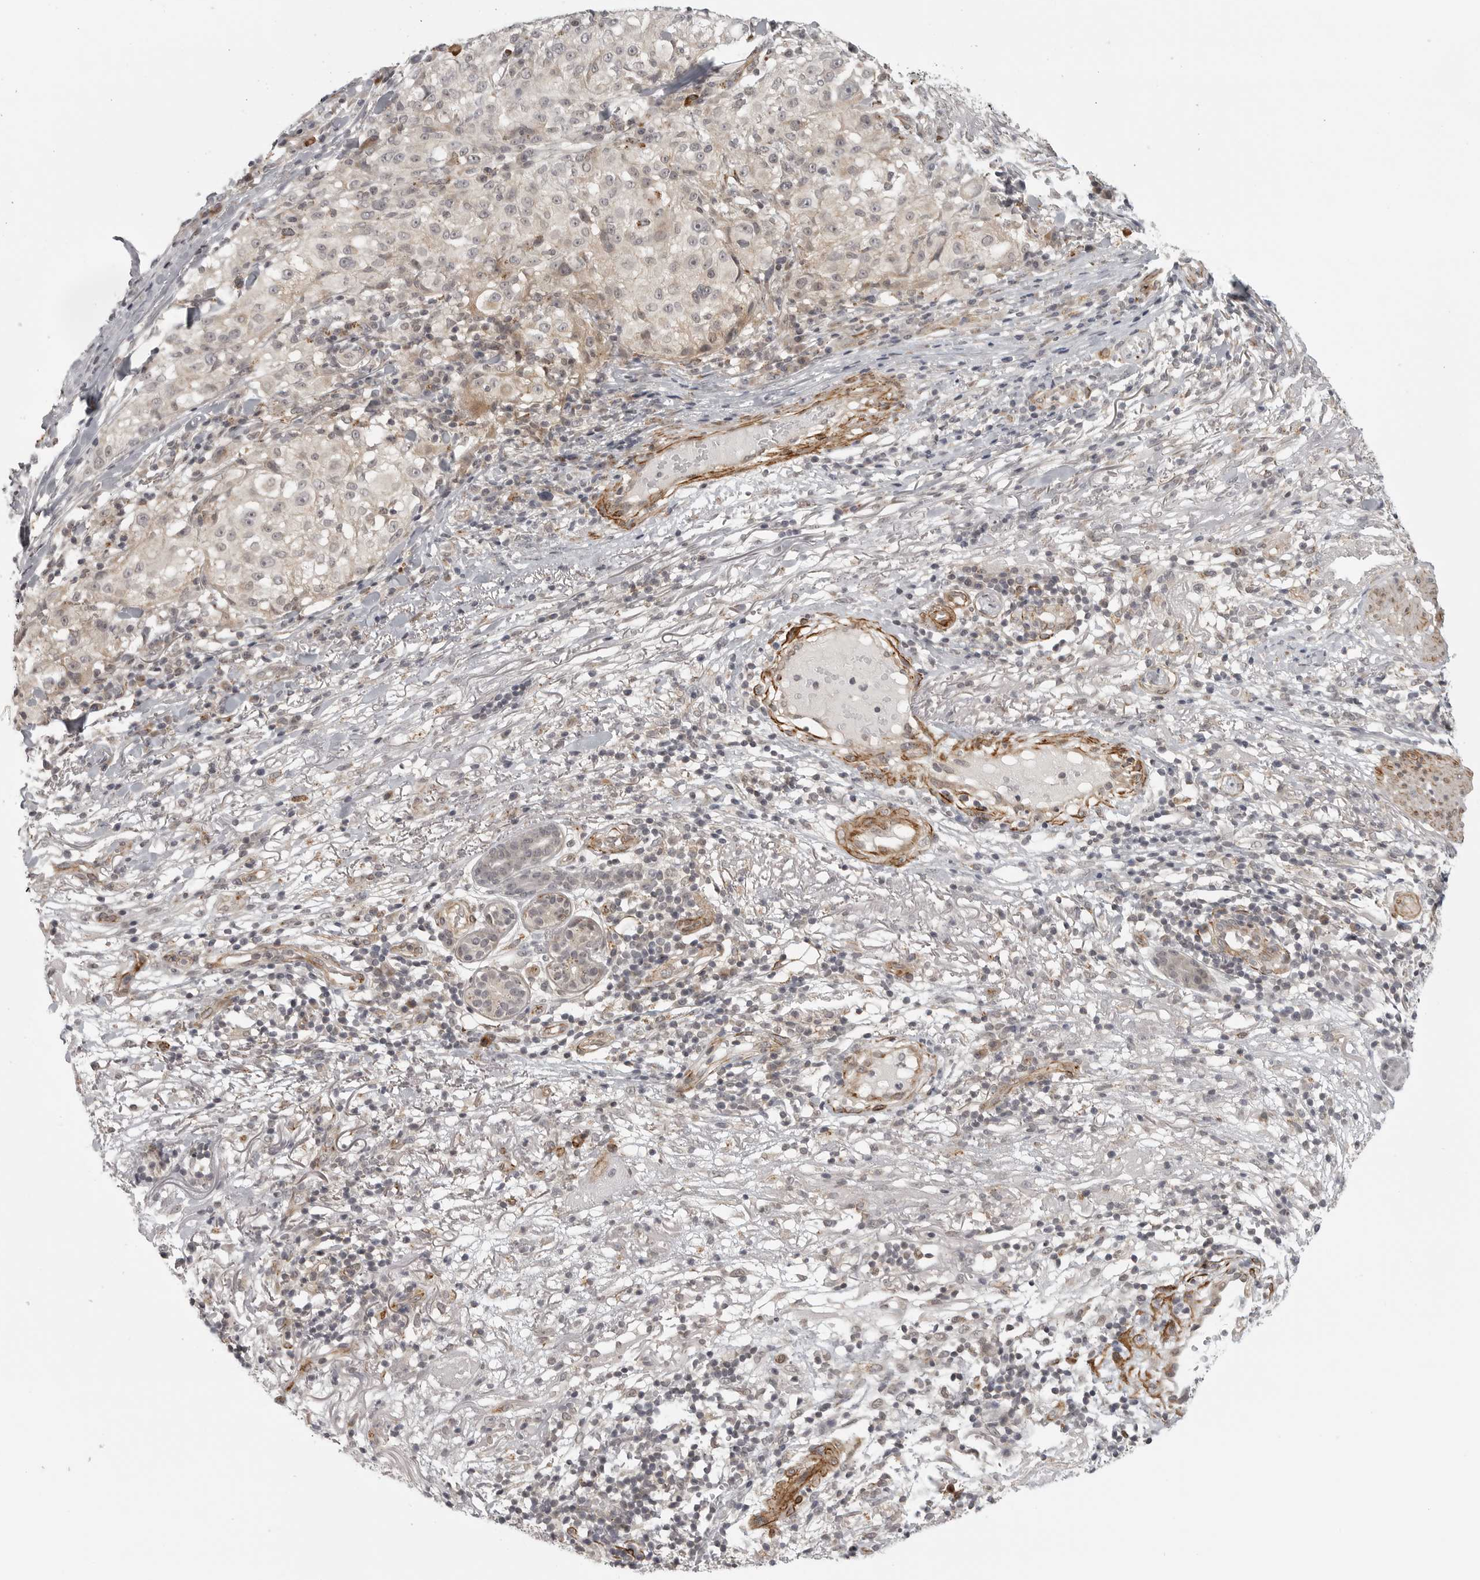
{"staining": {"intensity": "negative", "quantity": "none", "location": "none"}, "tissue": "melanoma", "cell_type": "Tumor cells", "image_type": "cancer", "snomed": [{"axis": "morphology", "description": "Necrosis, NOS"}, {"axis": "morphology", "description": "Malignant melanoma, NOS"}, {"axis": "topography", "description": "Skin"}], "caption": "Immunohistochemistry of human malignant melanoma displays no positivity in tumor cells. (Immunohistochemistry, brightfield microscopy, high magnification).", "gene": "TUT4", "patient": {"sex": "female", "age": 87}}